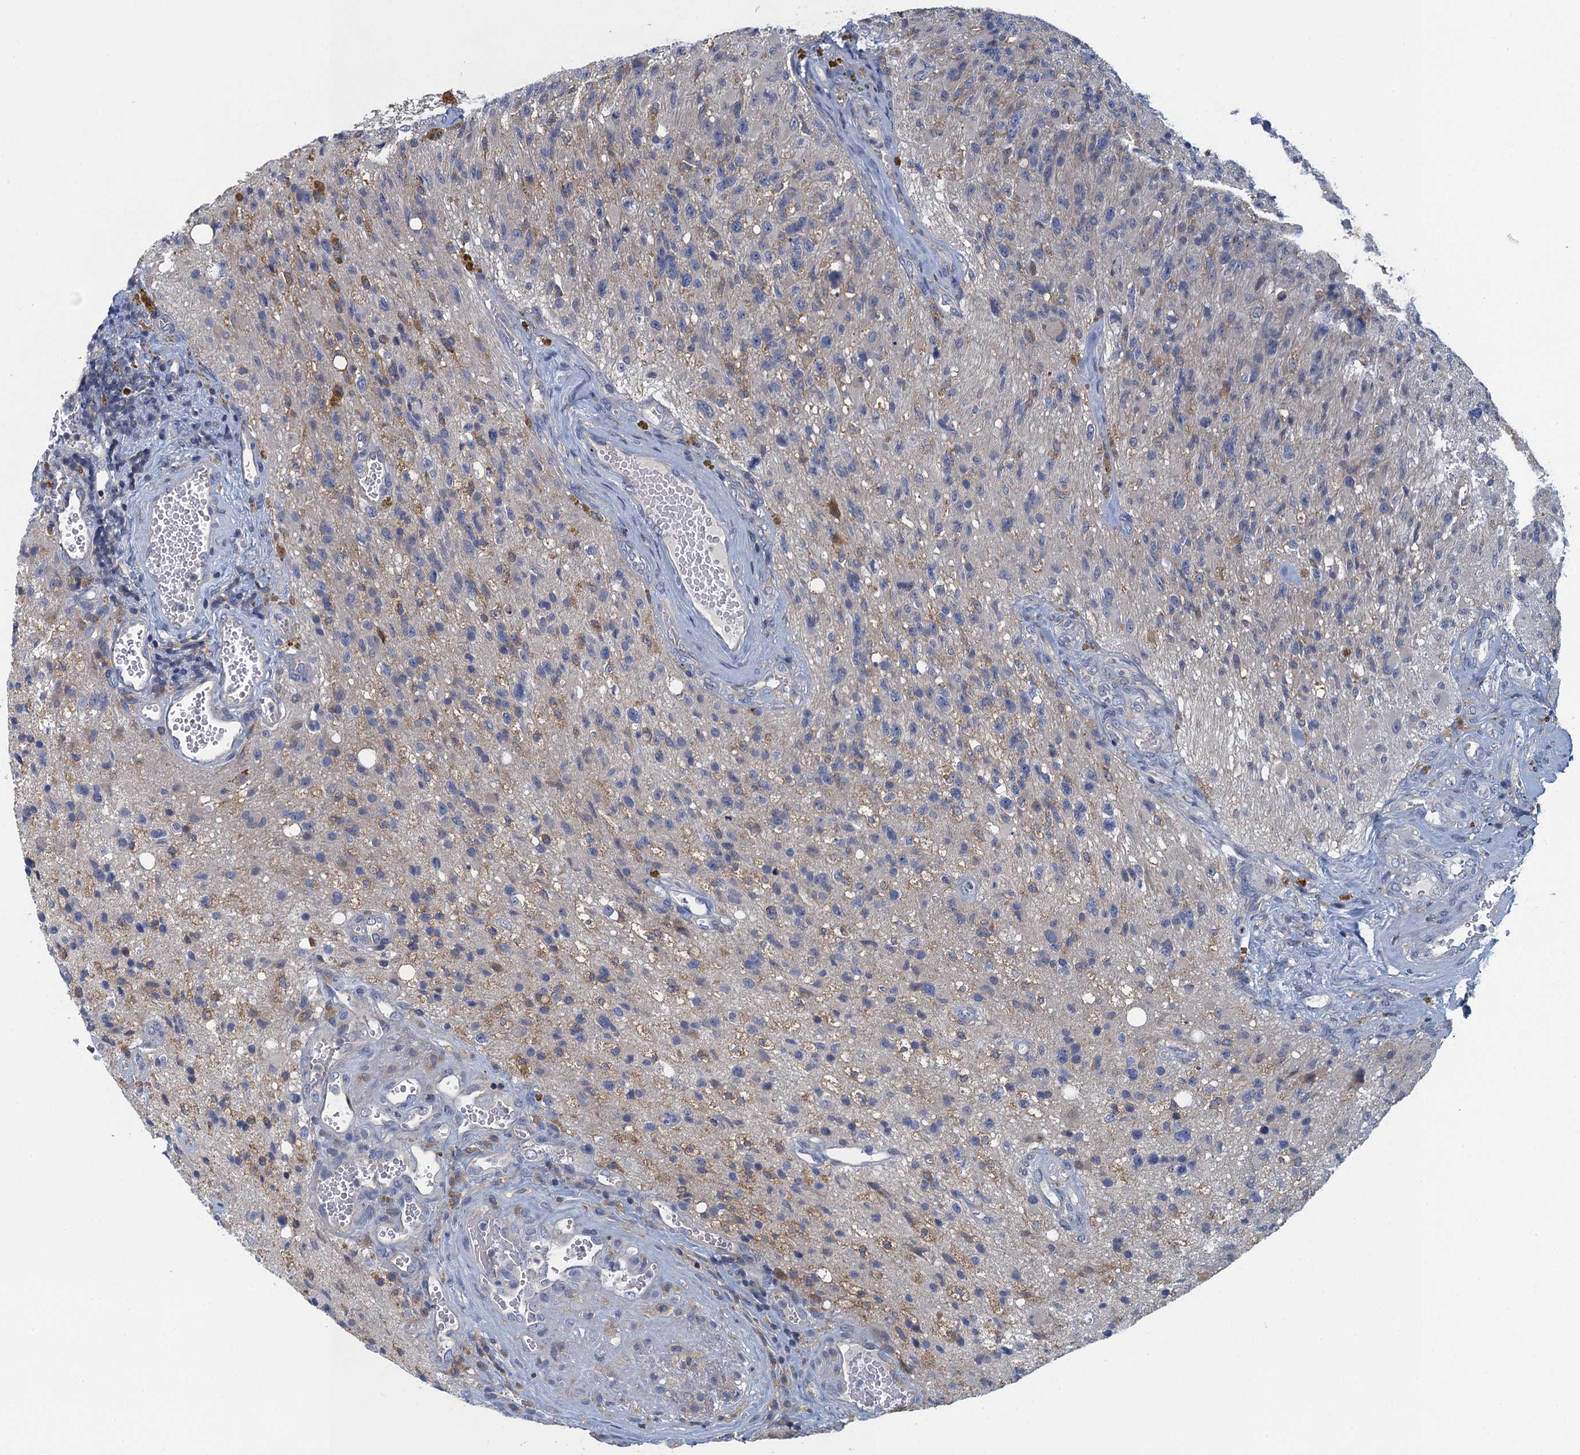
{"staining": {"intensity": "moderate", "quantity": "<25%", "location": "cytoplasmic/membranous"}, "tissue": "glioma", "cell_type": "Tumor cells", "image_type": "cancer", "snomed": [{"axis": "morphology", "description": "Glioma, malignant, High grade"}, {"axis": "topography", "description": "Brain"}], "caption": "High-grade glioma (malignant) stained for a protein (brown) displays moderate cytoplasmic/membranous positive staining in approximately <25% of tumor cells.", "gene": "NCKAP1L", "patient": {"sex": "male", "age": 69}}